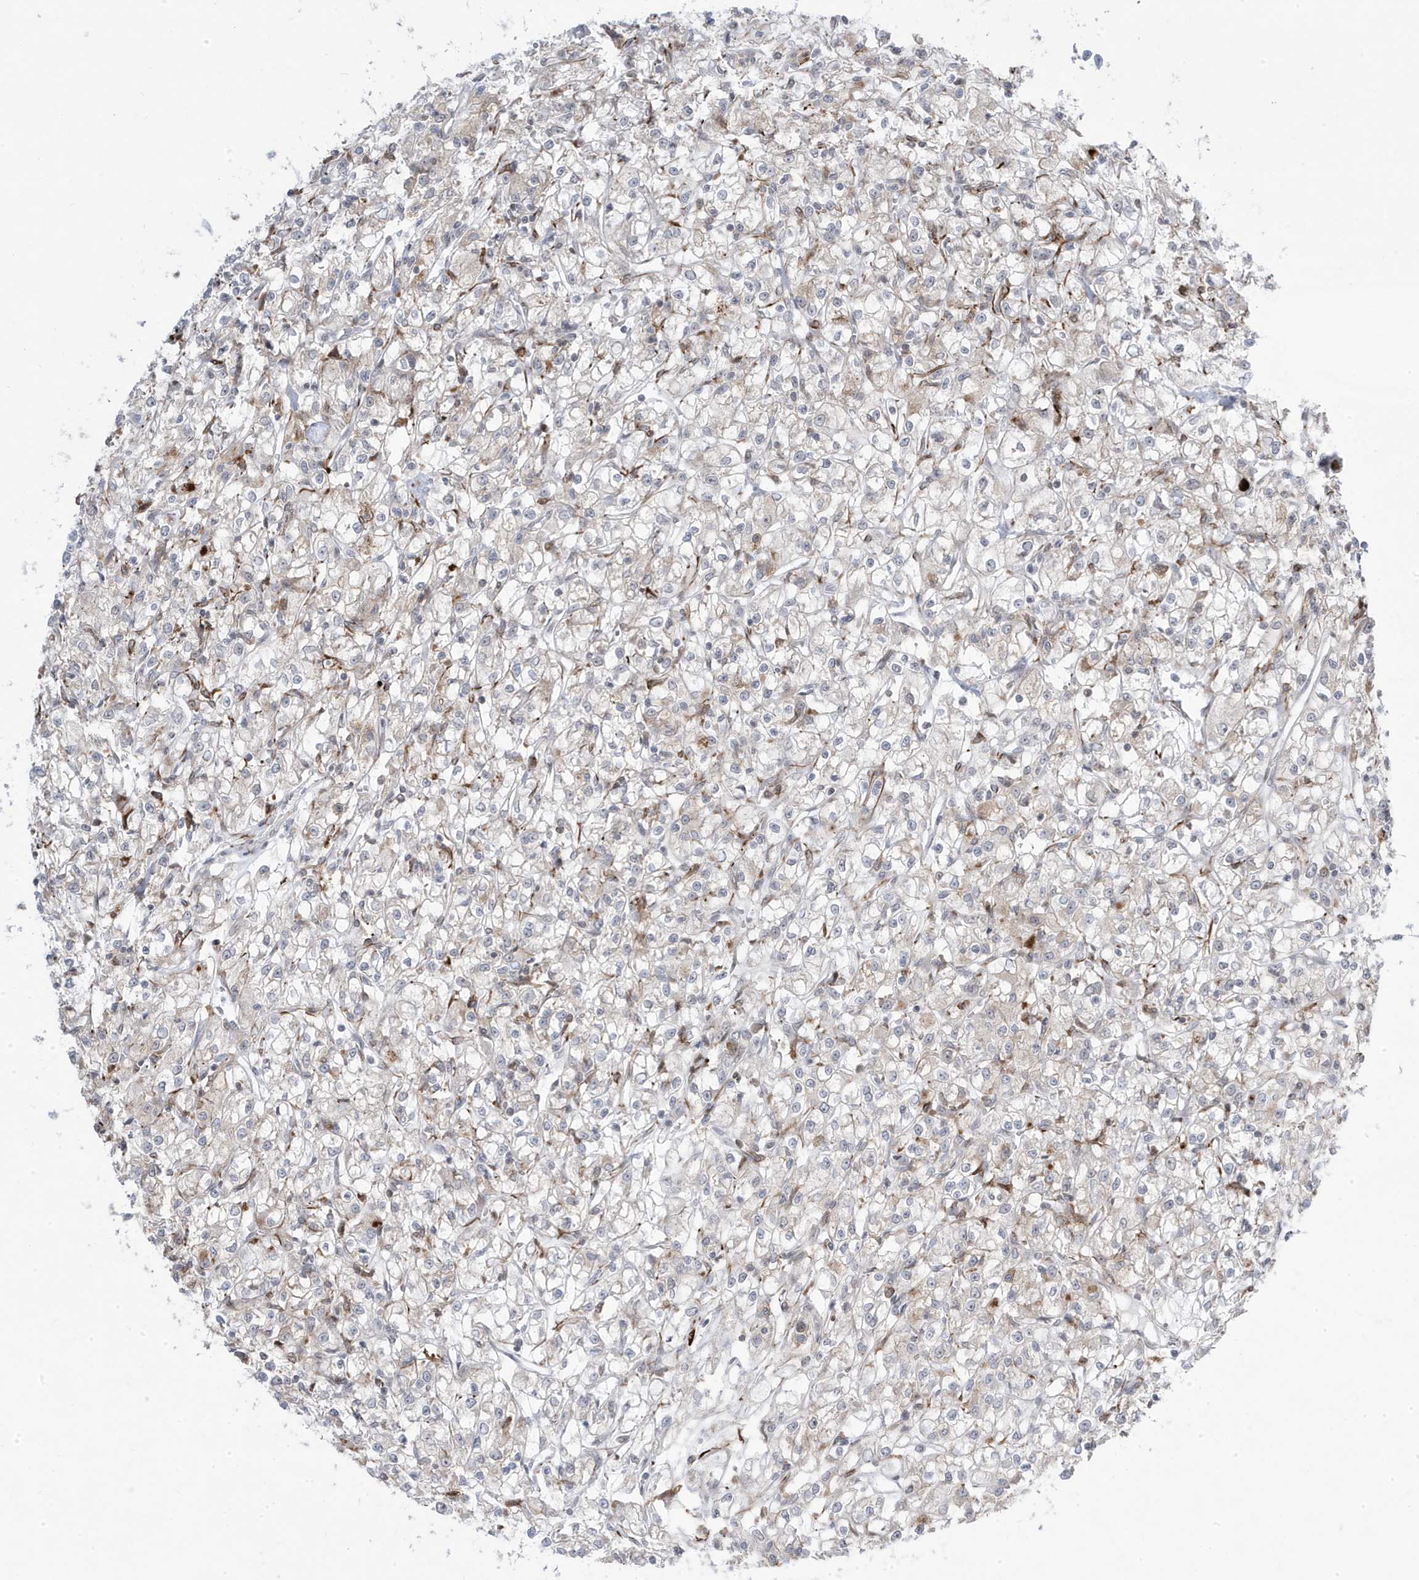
{"staining": {"intensity": "negative", "quantity": "none", "location": "none"}, "tissue": "renal cancer", "cell_type": "Tumor cells", "image_type": "cancer", "snomed": [{"axis": "morphology", "description": "Adenocarcinoma, NOS"}, {"axis": "topography", "description": "Kidney"}], "caption": "IHC micrograph of neoplastic tissue: human adenocarcinoma (renal) stained with DAB displays no significant protein positivity in tumor cells.", "gene": "ADAMTSL3", "patient": {"sex": "female", "age": 59}}